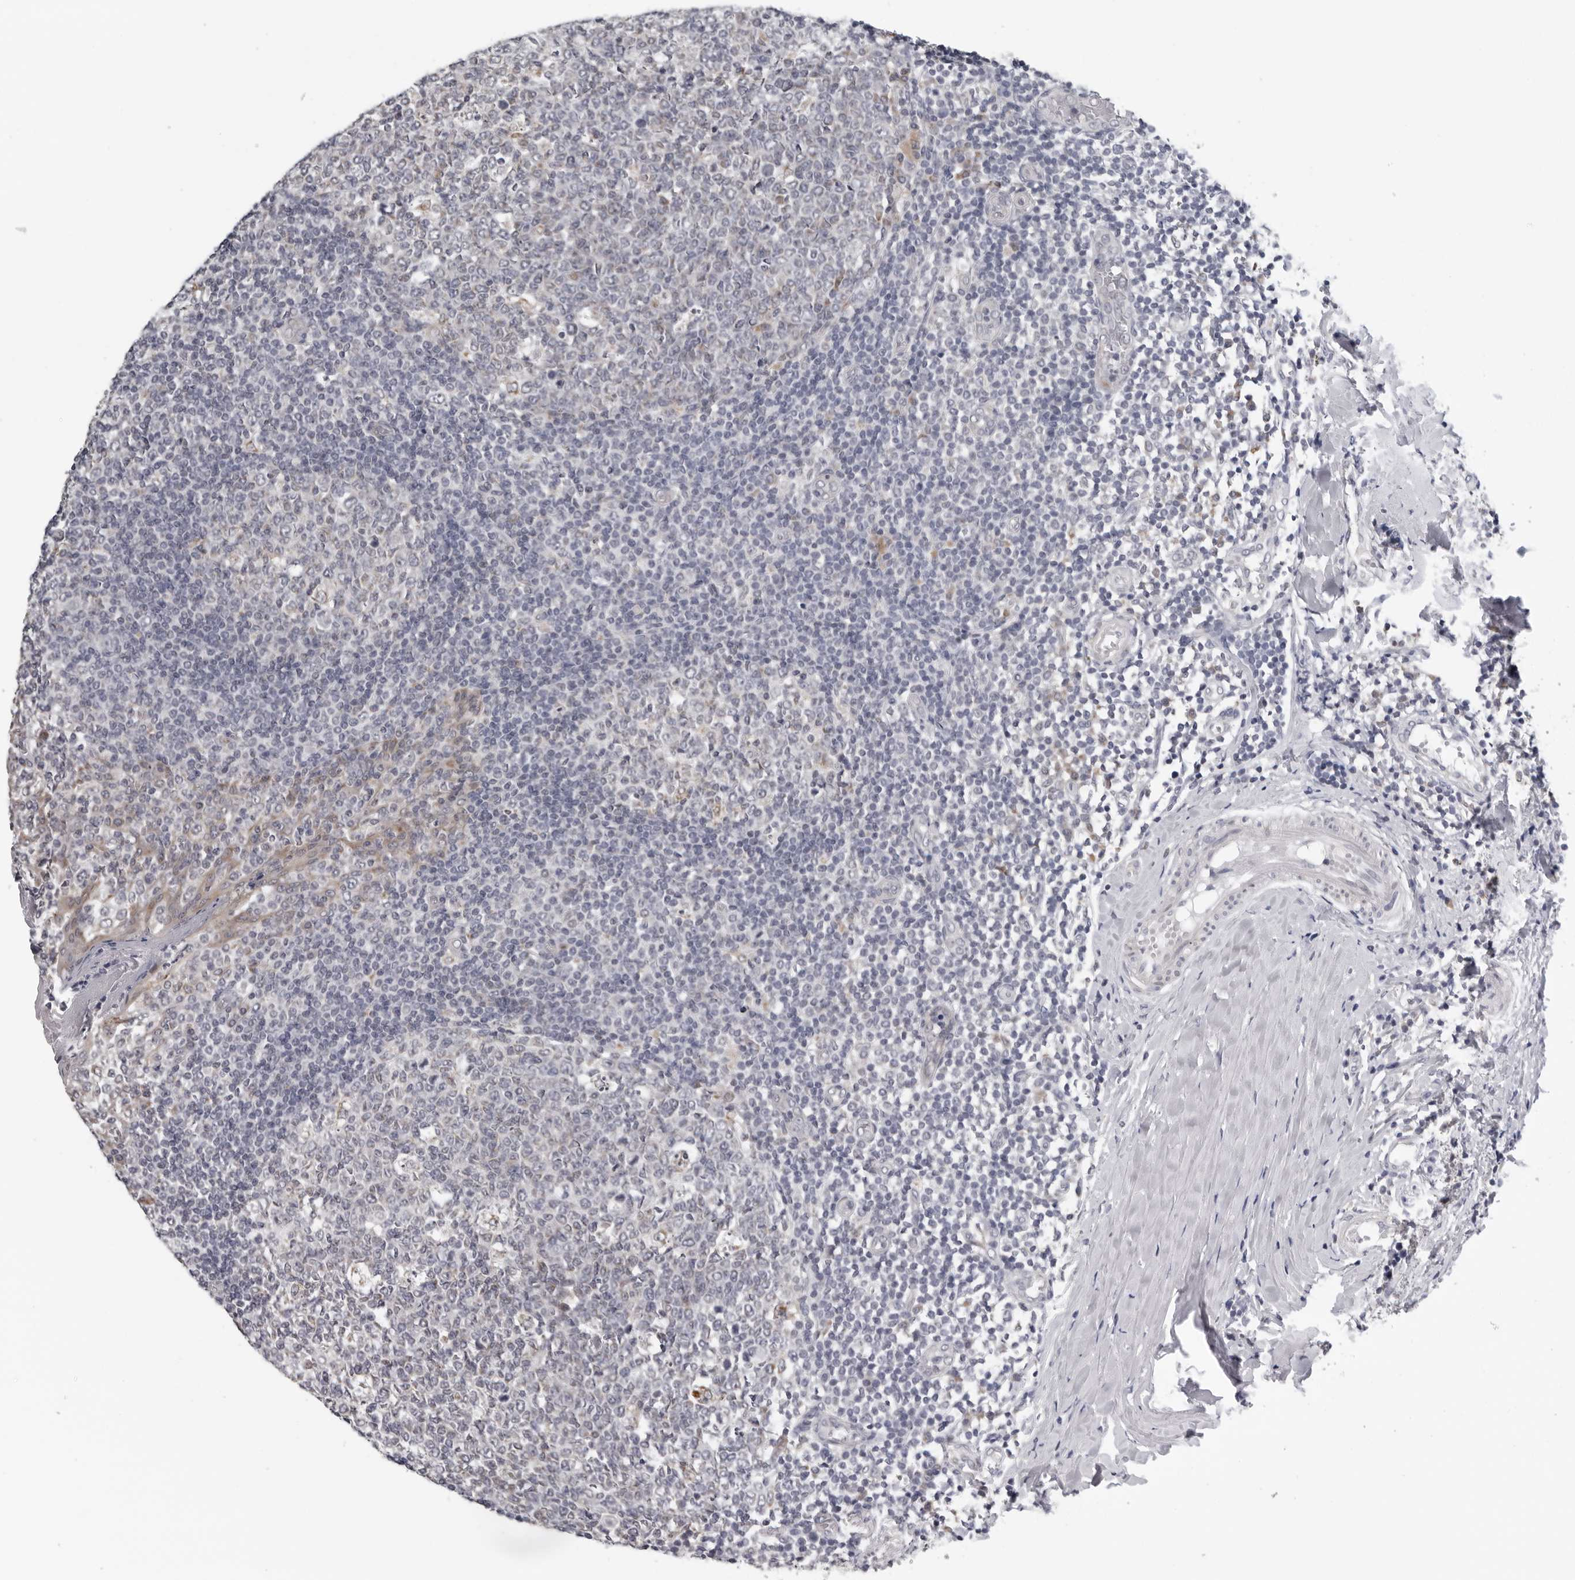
{"staining": {"intensity": "negative", "quantity": "none", "location": "none"}, "tissue": "tonsil", "cell_type": "Germinal center cells", "image_type": "normal", "snomed": [{"axis": "morphology", "description": "Normal tissue, NOS"}, {"axis": "topography", "description": "Tonsil"}], "caption": "An IHC micrograph of benign tonsil is shown. There is no staining in germinal center cells of tonsil.", "gene": "CPT2", "patient": {"sex": "female", "age": 19}}